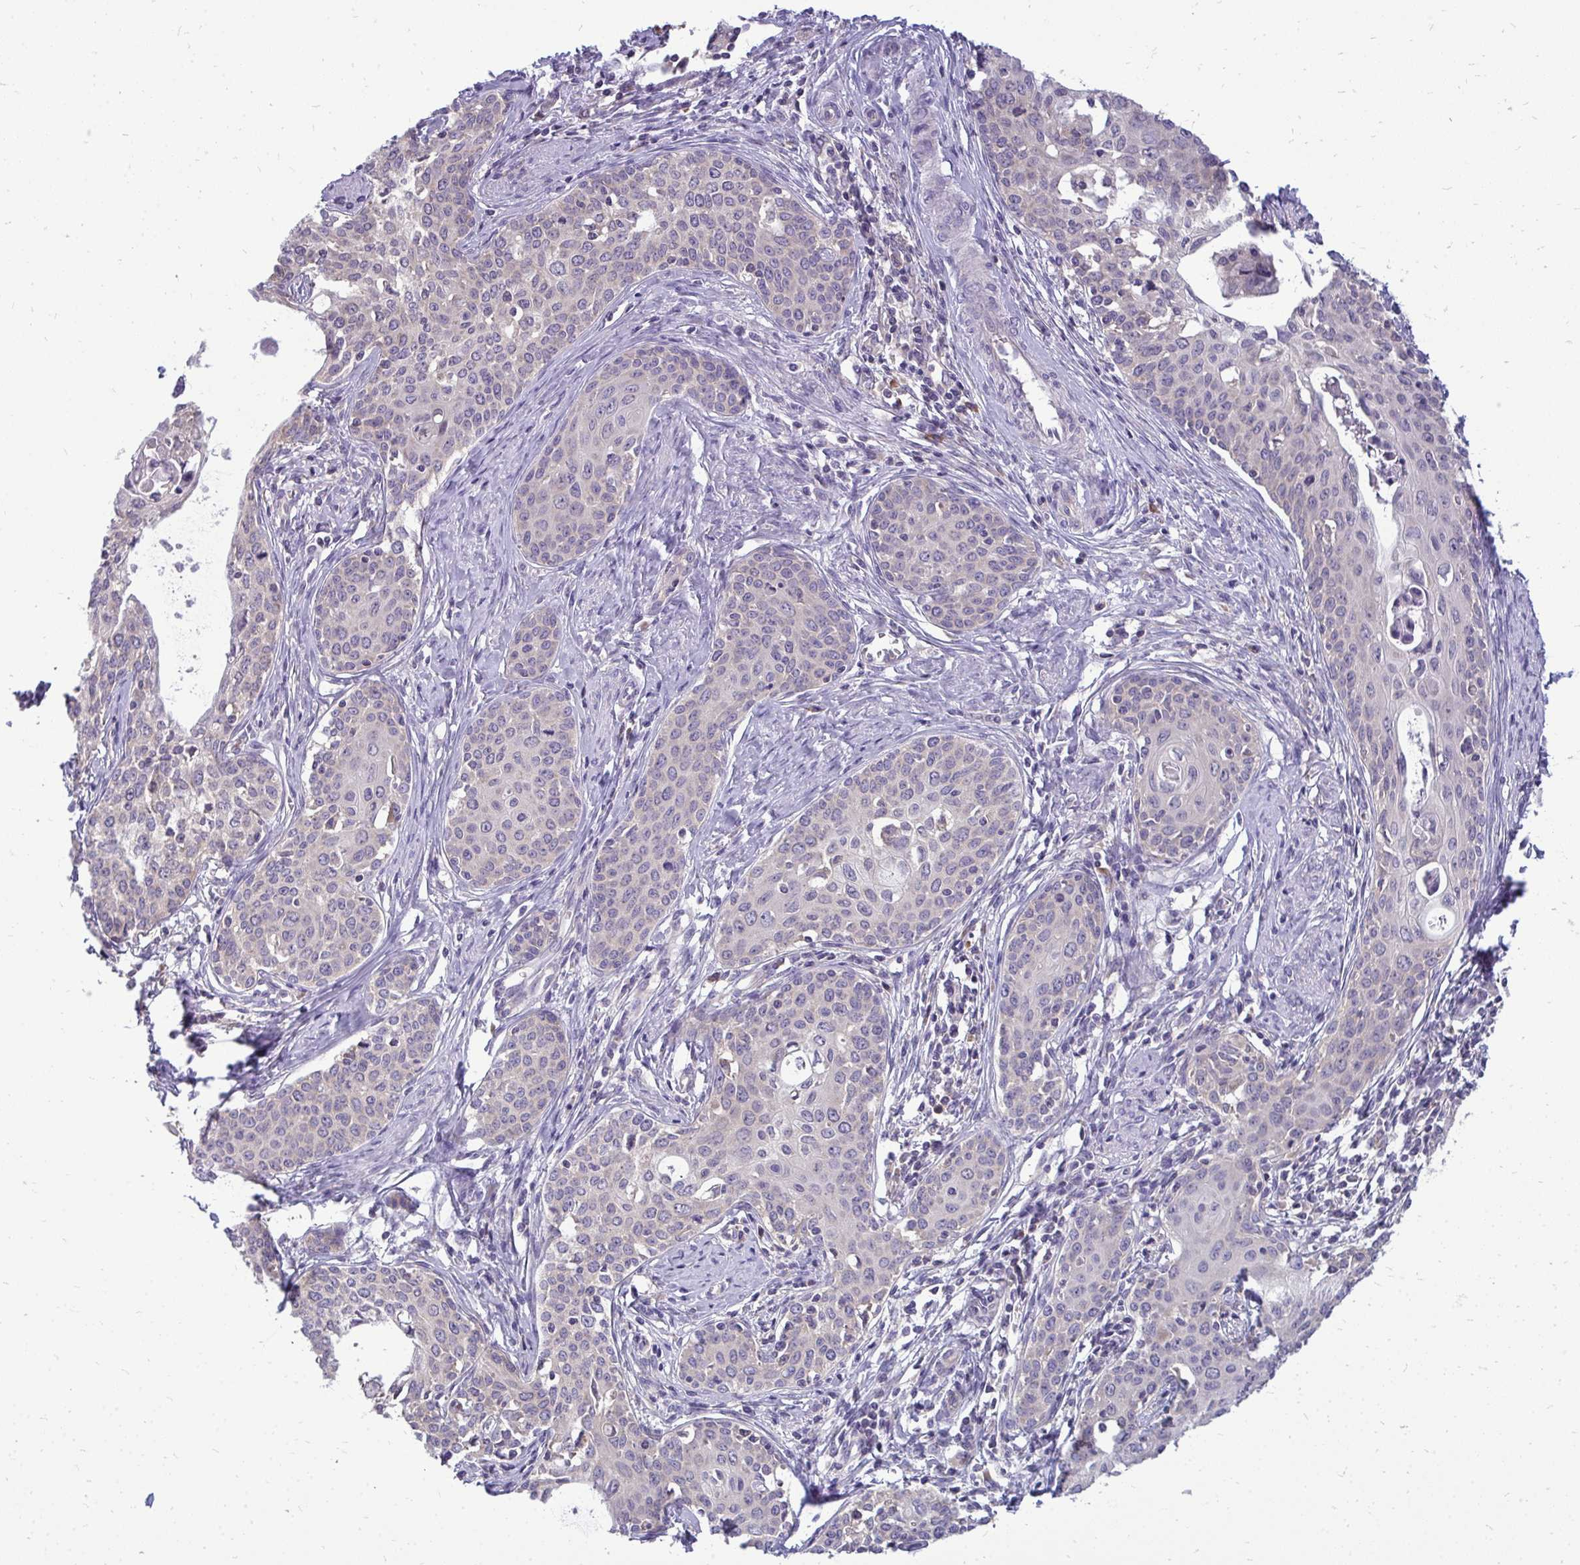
{"staining": {"intensity": "weak", "quantity": "25%-75%", "location": "cytoplasmic/membranous"}, "tissue": "cervical cancer", "cell_type": "Tumor cells", "image_type": "cancer", "snomed": [{"axis": "morphology", "description": "Squamous cell carcinoma, NOS"}, {"axis": "morphology", "description": "Adenocarcinoma, NOS"}, {"axis": "topography", "description": "Cervix"}], "caption": "Immunohistochemistry micrograph of neoplastic tissue: cervical cancer stained using IHC shows low levels of weak protein expression localized specifically in the cytoplasmic/membranous of tumor cells, appearing as a cytoplasmic/membranous brown color.", "gene": "RPLP2", "patient": {"sex": "female", "age": 52}}